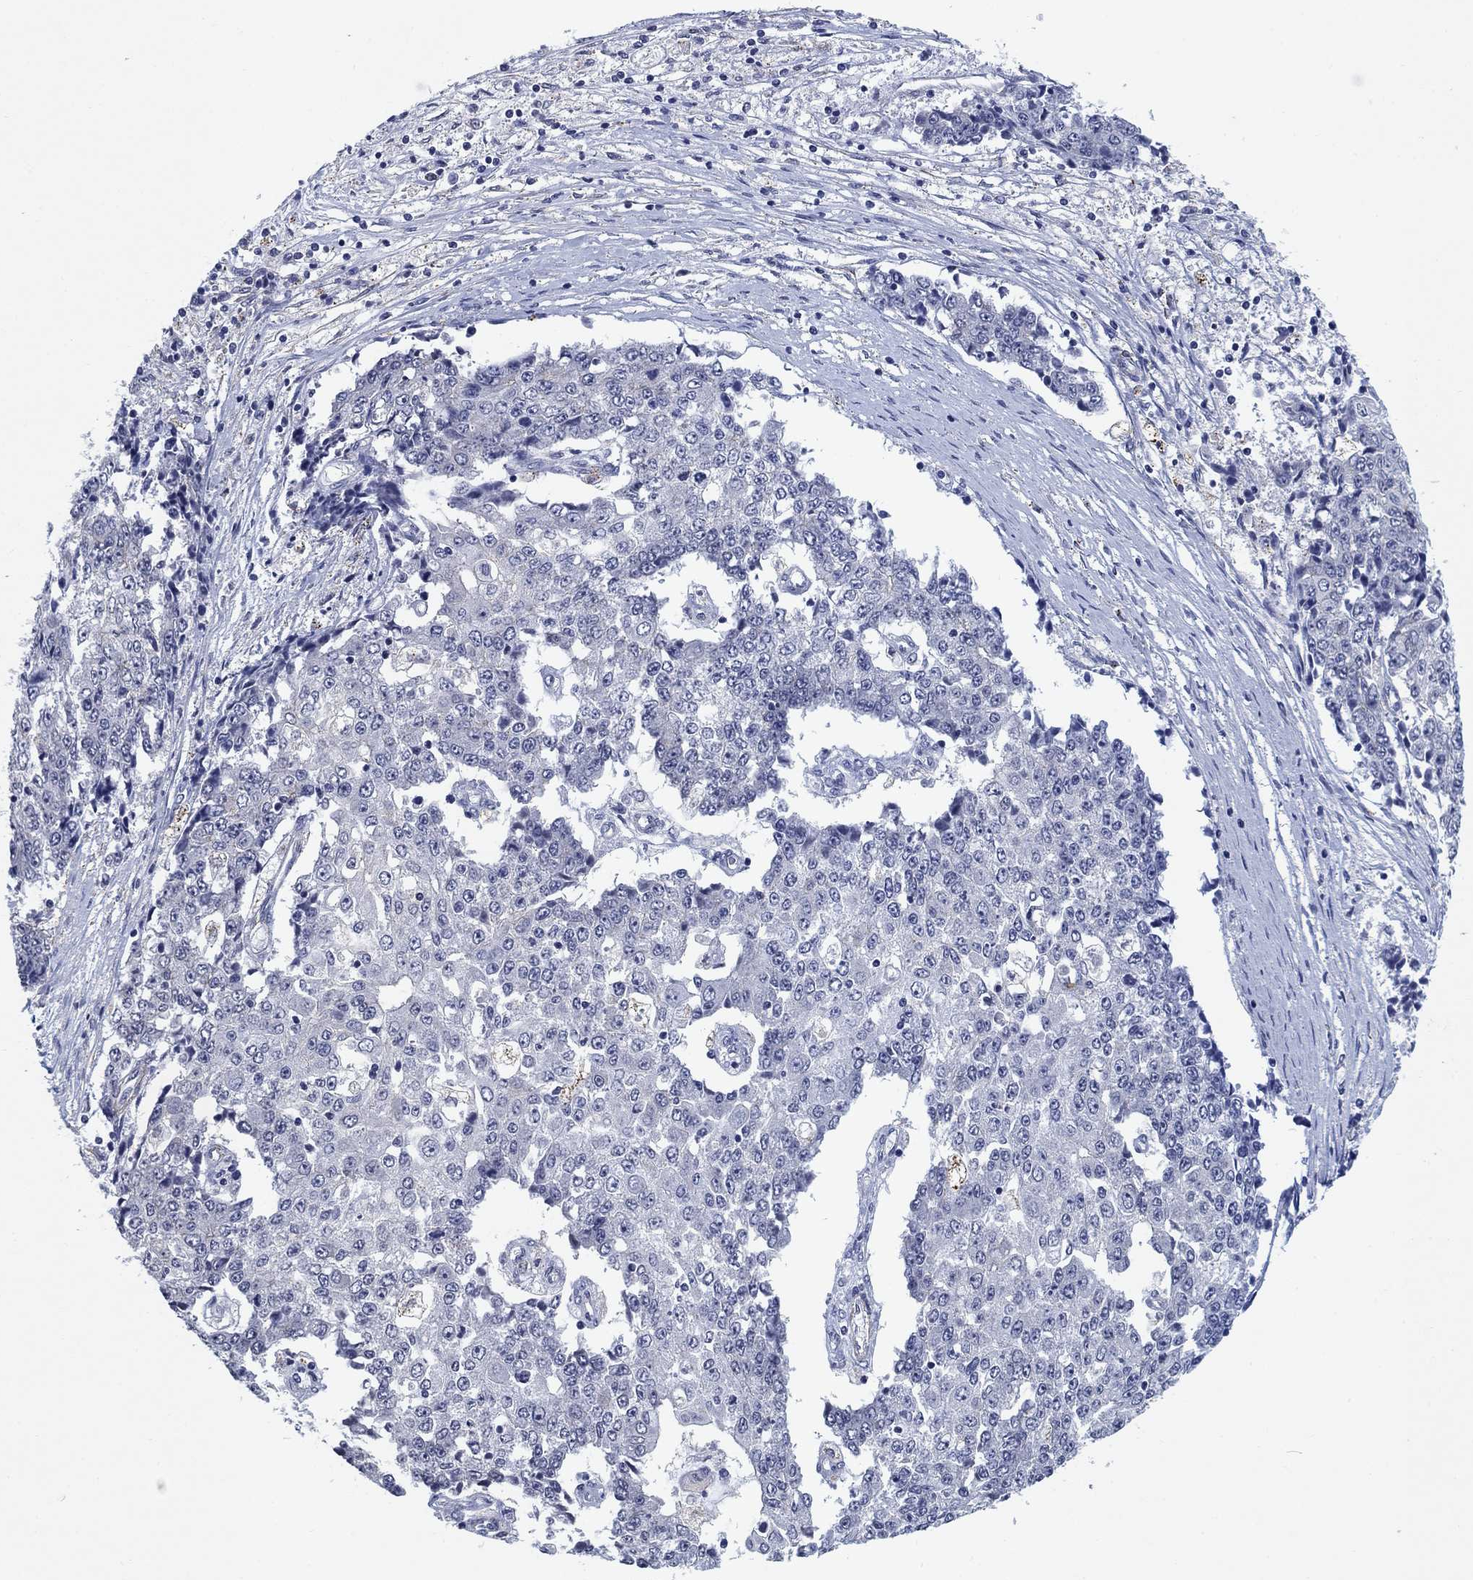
{"staining": {"intensity": "negative", "quantity": "none", "location": "none"}, "tissue": "ovarian cancer", "cell_type": "Tumor cells", "image_type": "cancer", "snomed": [{"axis": "morphology", "description": "Carcinoma, endometroid"}, {"axis": "topography", "description": "Ovary"}], "caption": "Endometroid carcinoma (ovarian) was stained to show a protein in brown. There is no significant expression in tumor cells.", "gene": "OTUB2", "patient": {"sex": "female", "age": 42}}